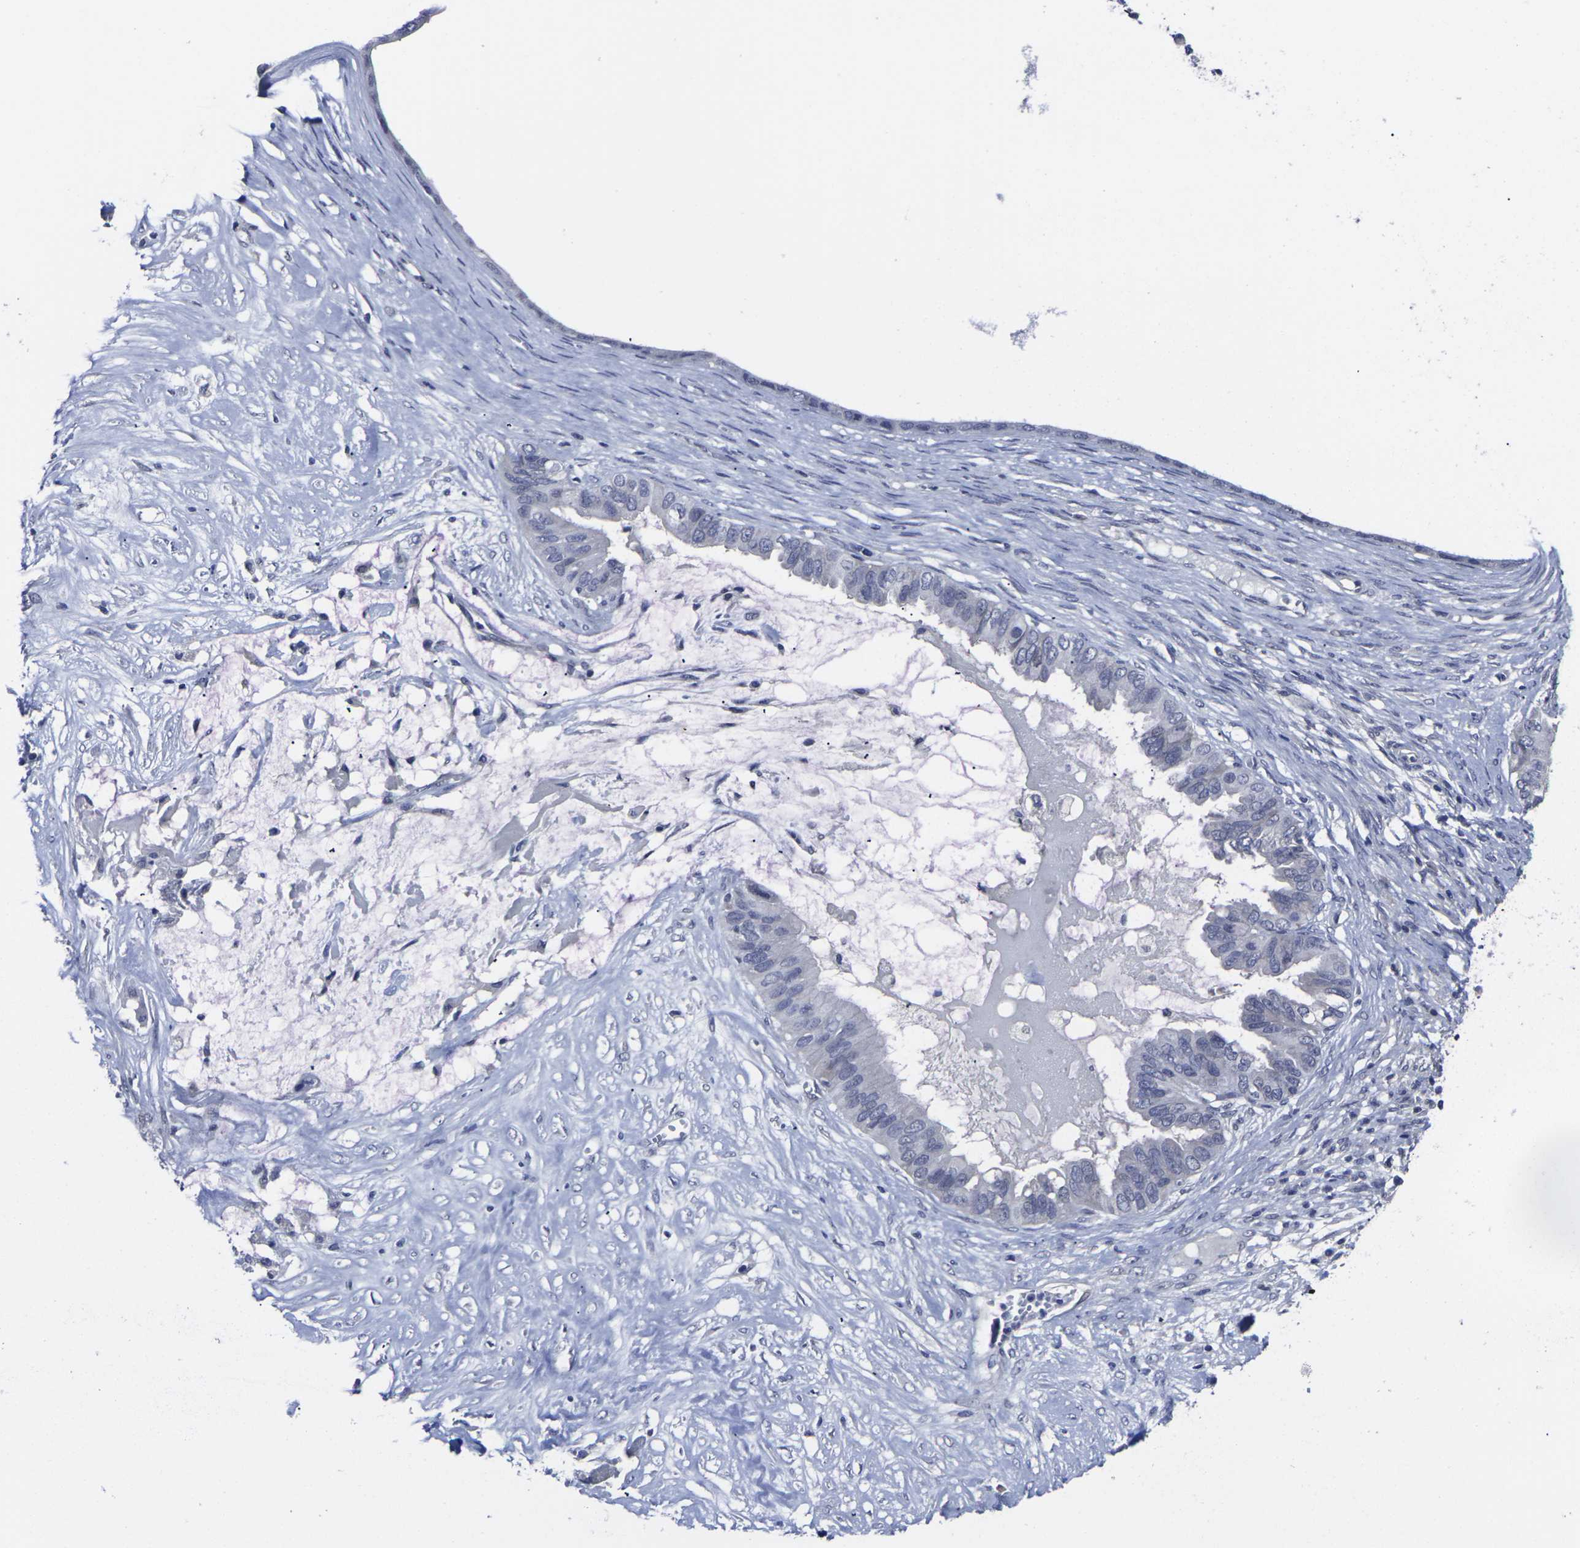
{"staining": {"intensity": "negative", "quantity": "none", "location": "none"}, "tissue": "ovarian cancer", "cell_type": "Tumor cells", "image_type": "cancer", "snomed": [{"axis": "morphology", "description": "Cystadenocarcinoma, mucinous, NOS"}, {"axis": "topography", "description": "Ovary"}], "caption": "Immunohistochemistry (IHC) photomicrograph of neoplastic tissue: human ovarian mucinous cystadenocarcinoma stained with DAB (3,3'-diaminobenzidine) exhibits no significant protein staining in tumor cells. (DAB immunohistochemistry visualized using brightfield microscopy, high magnification).", "gene": "MSANTD4", "patient": {"sex": "female", "age": 80}}